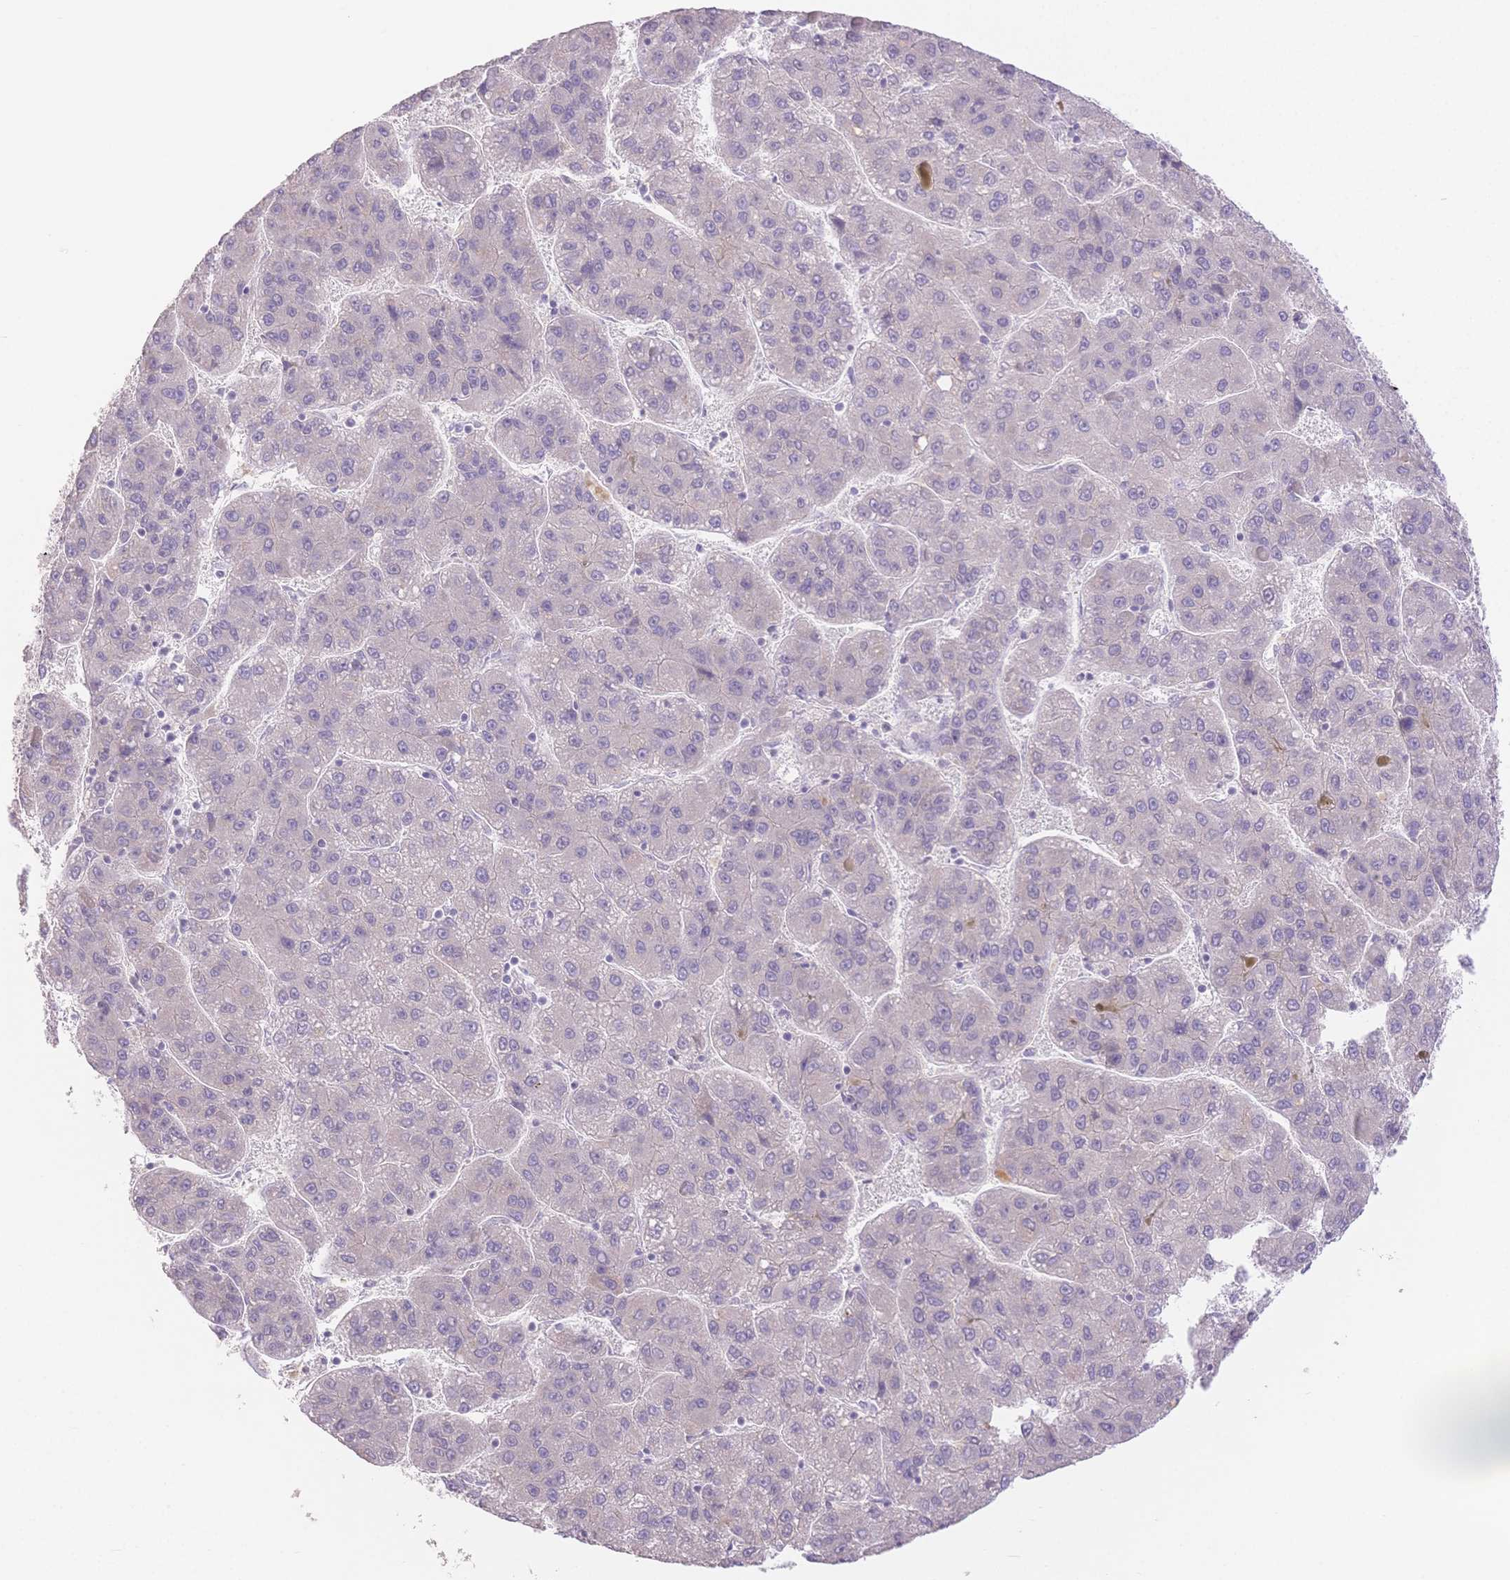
{"staining": {"intensity": "negative", "quantity": "none", "location": "none"}, "tissue": "liver cancer", "cell_type": "Tumor cells", "image_type": "cancer", "snomed": [{"axis": "morphology", "description": "Carcinoma, Hepatocellular, NOS"}, {"axis": "topography", "description": "Liver"}], "caption": "High magnification brightfield microscopy of hepatocellular carcinoma (liver) stained with DAB (3,3'-diaminobenzidine) (brown) and counterstained with hematoxylin (blue): tumor cells show no significant positivity. The staining is performed using DAB (3,3'-diaminobenzidine) brown chromogen with nuclei counter-stained in using hematoxylin.", "gene": "SUV39H2", "patient": {"sex": "female", "age": 82}}